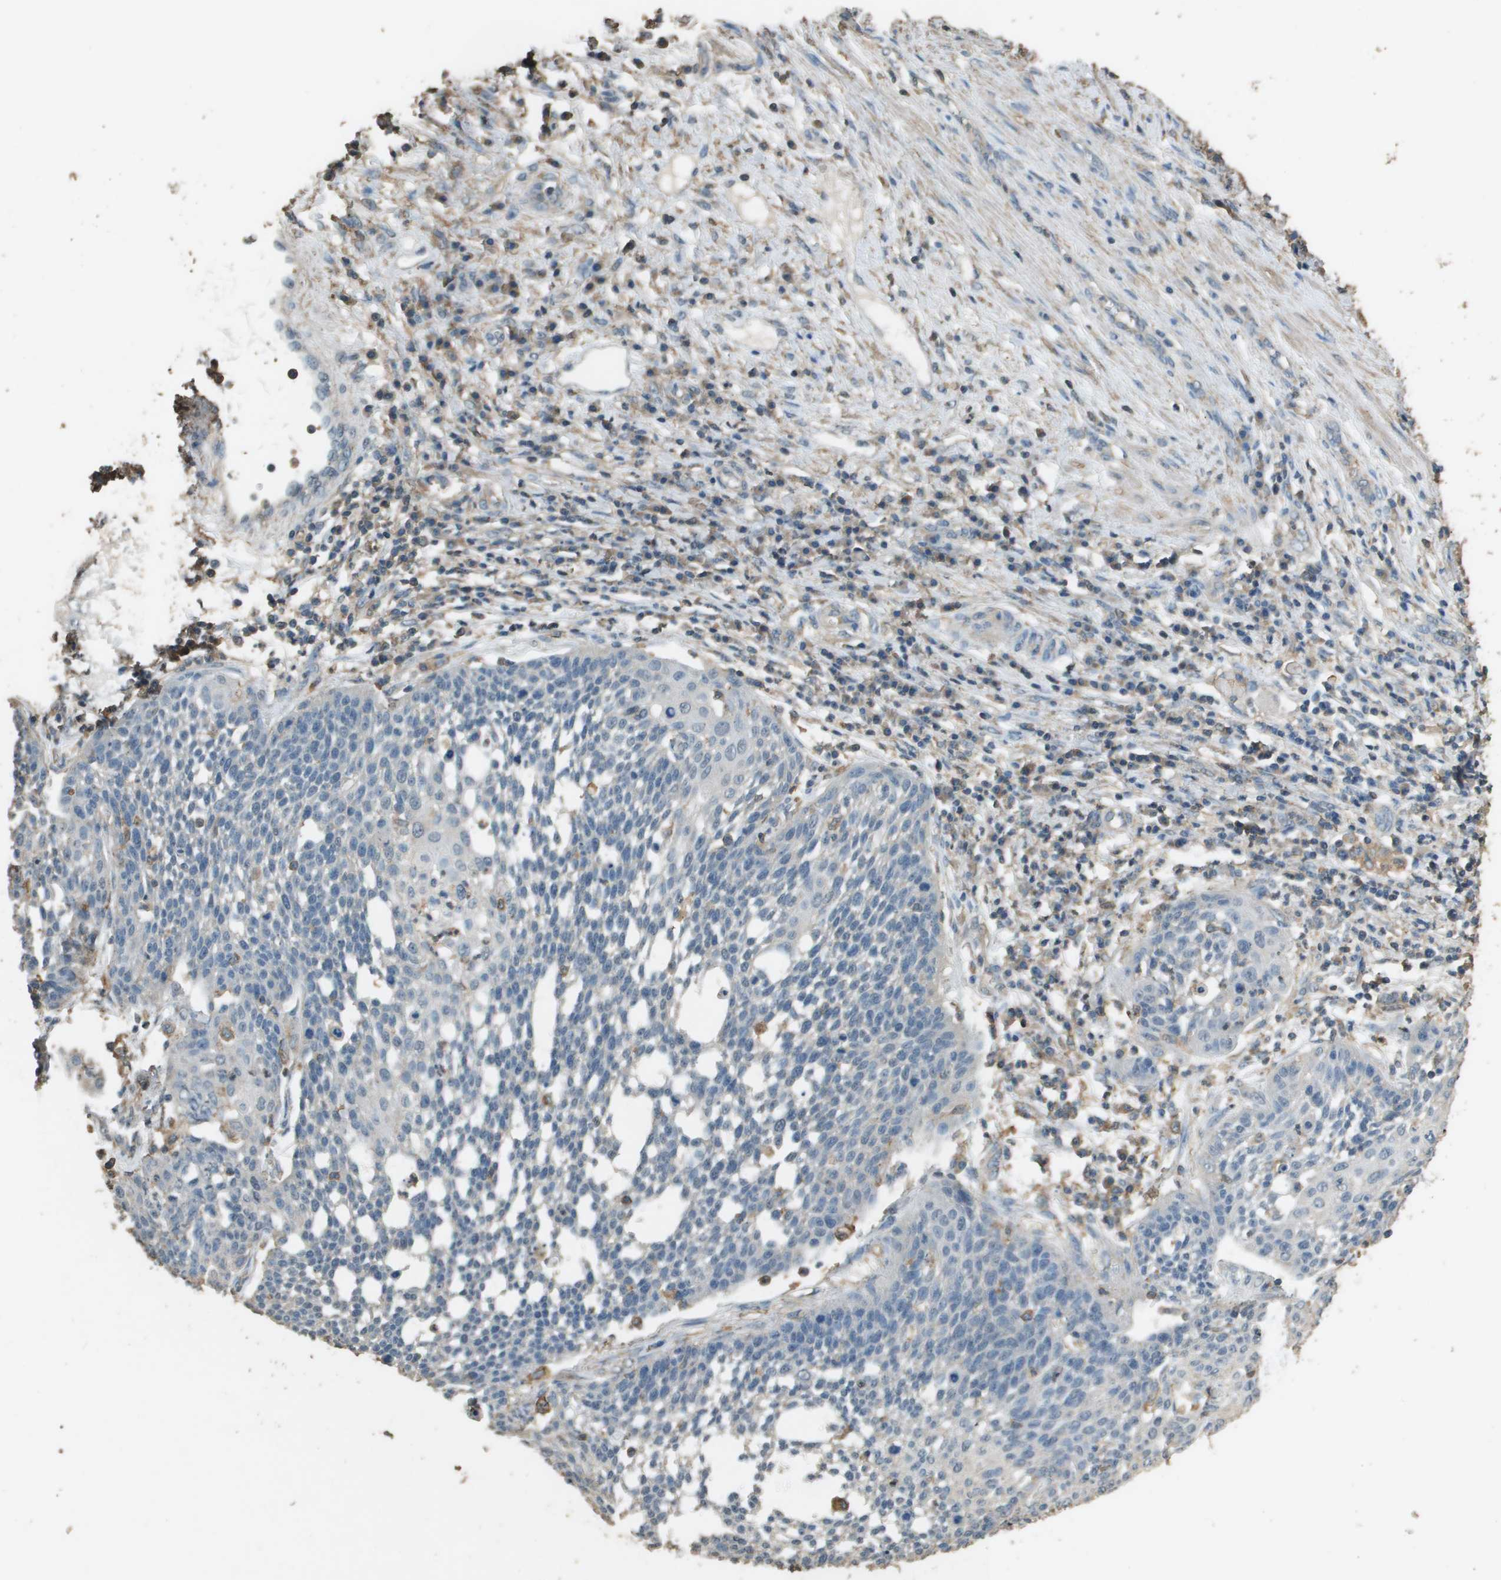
{"staining": {"intensity": "negative", "quantity": "none", "location": "none"}, "tissue": "cervical cancer", "cell_type": "Tumor cells", "image_type": "cancer", "snomed": [{"axis": "morphology", "description": "Squamous cell carcinoma, NOS"}, {"axis": "topography", "description": "Cervix"}], "caption": "Immunohistochemistry of human cervical cancer shows no positivity in tumor cells.", "gene": "MS4A7", "patient": {"sex": "female", "age": 34}}